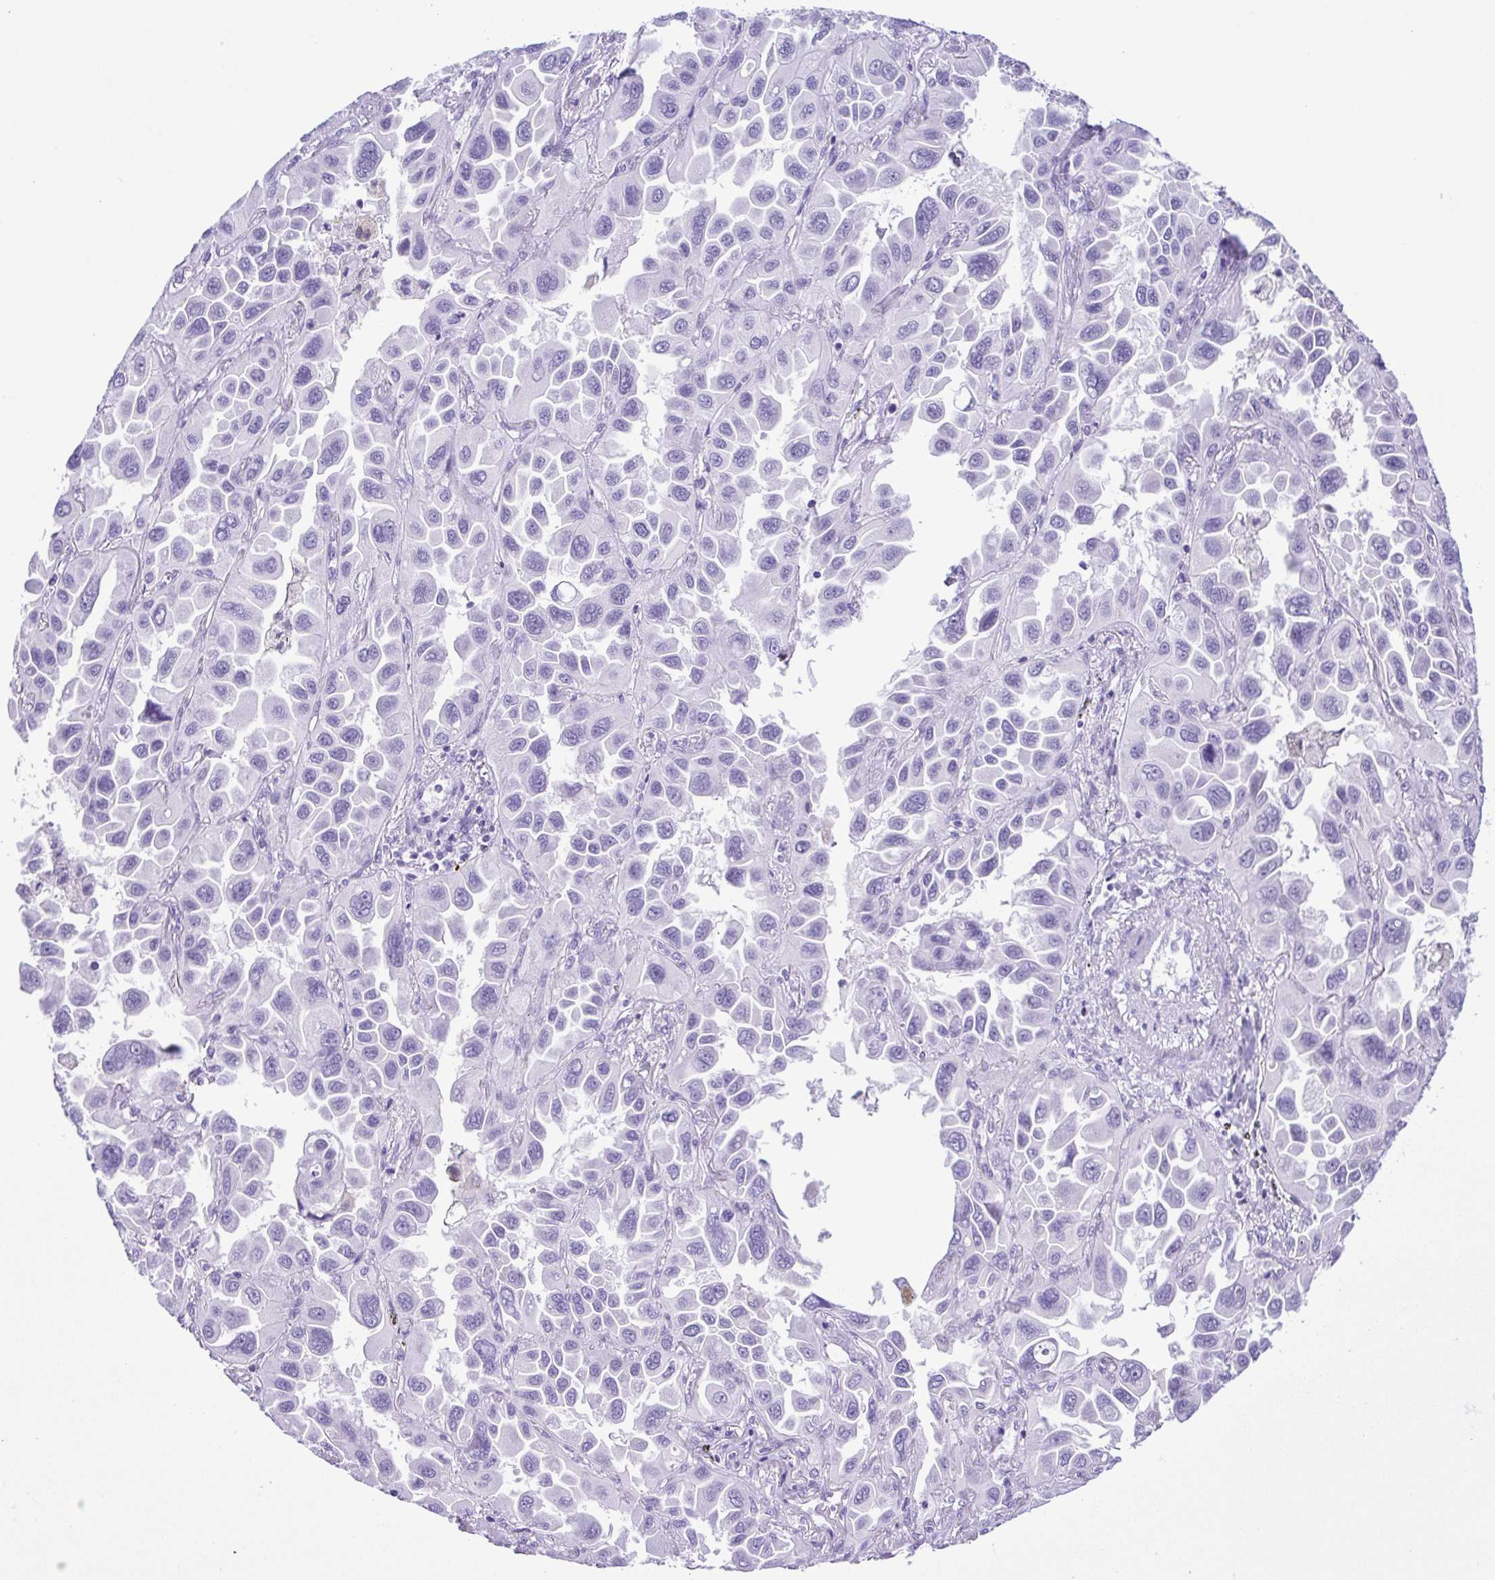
{"staining": {"intensity": "negative", "quantity": "none", "location": "none"}, "tissue": "lung cancer", "cell_type": "Tumor cells", "image_type": "cancer", "snomed": [{"axis": "morphology", "description": "Adenocarcinoma, NOS"}, {"axis": "topography", "description": "Lung"}], "caption": "High magnification brightfield microscopy of adenocarcinoma (lung) stained with DAB (brown) and counterstained with hematoxylin (blue): tumor cells show no significant expression.", "gene": "PAK3", "patient": {"sex": "male", "age": 64}}